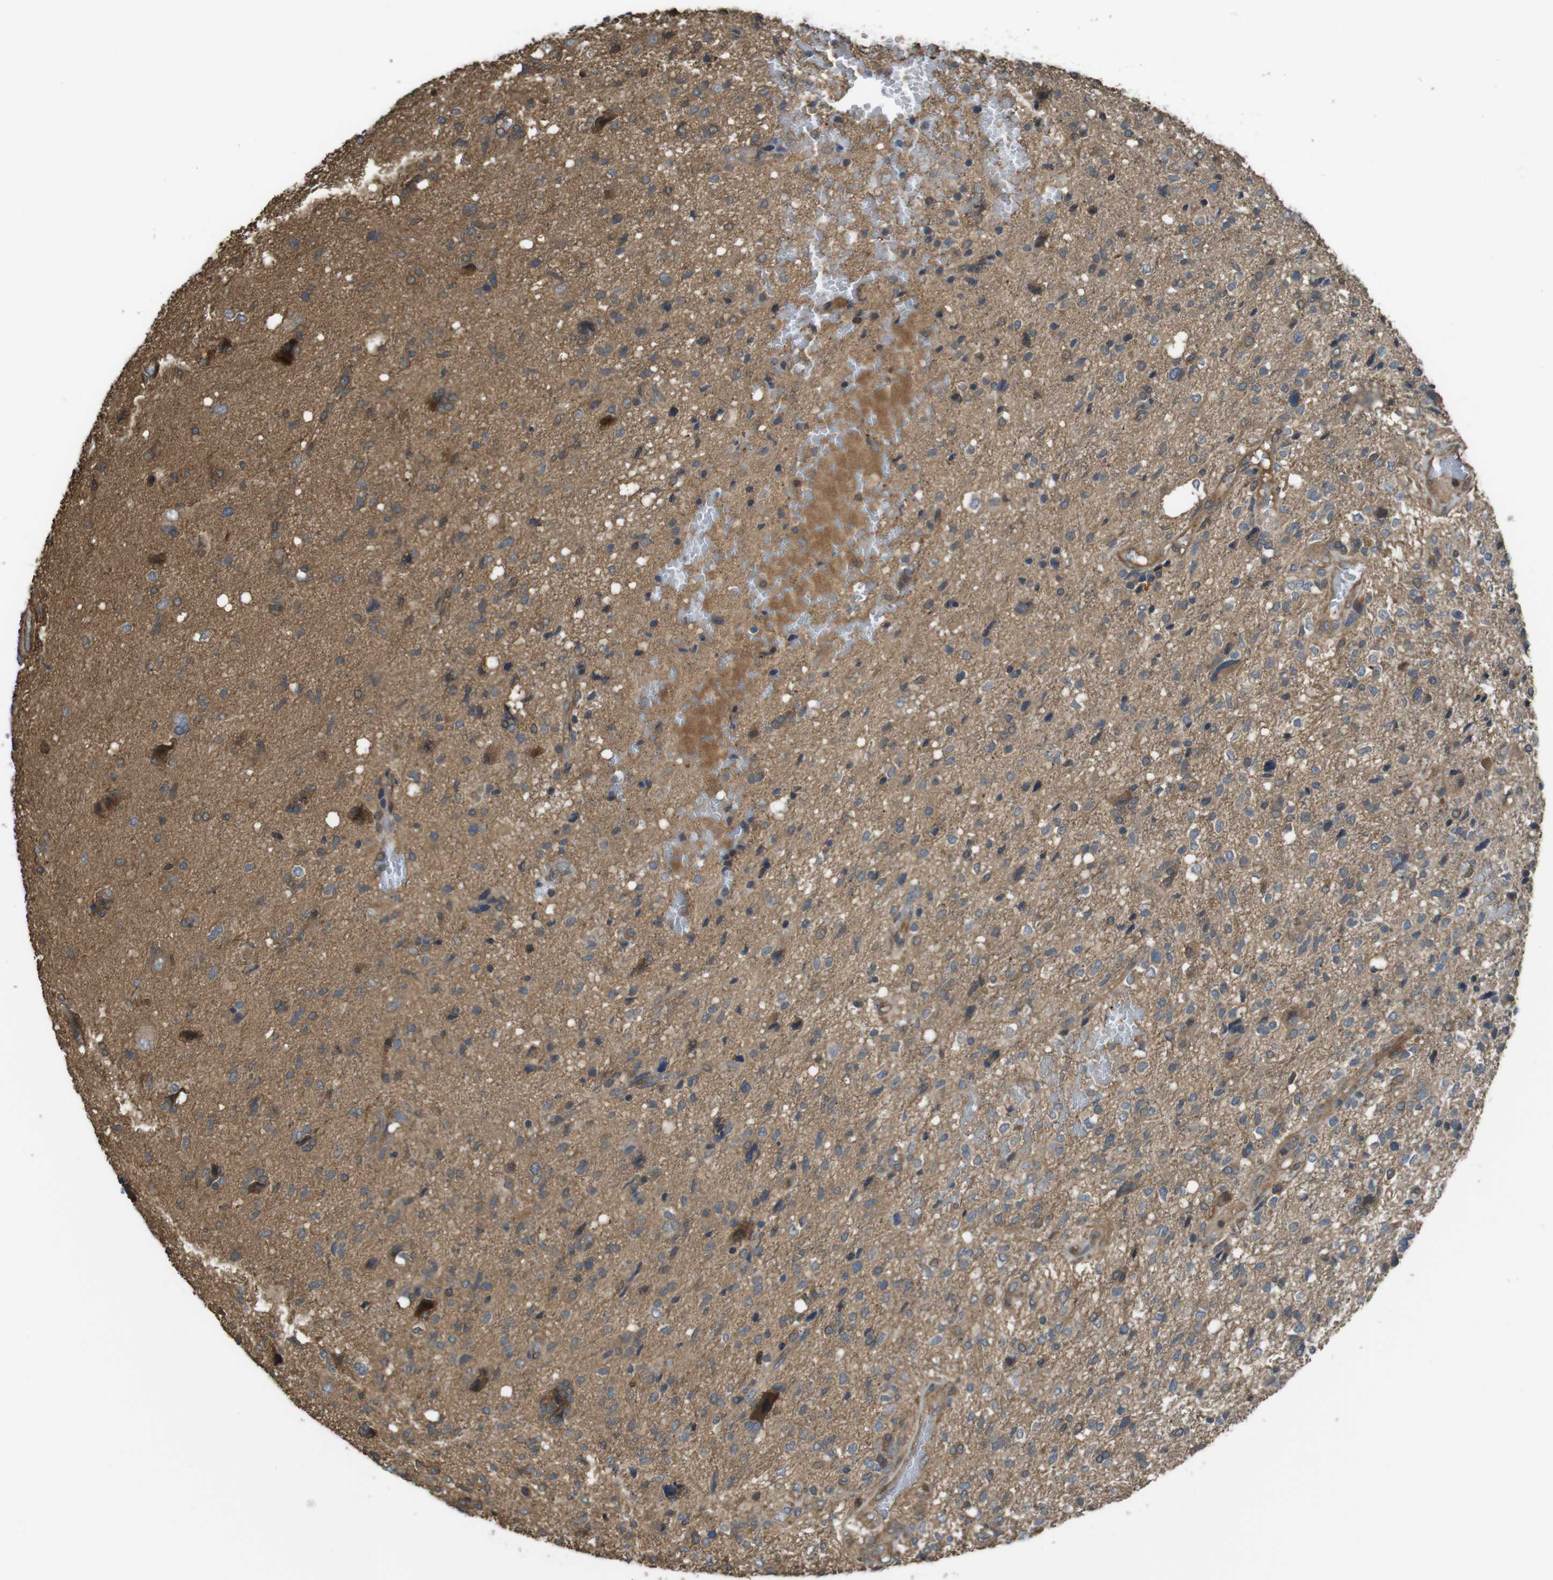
{"staining": {"intensity": "weak", "quantity": ">75%", "location": "cytoplasmic/membranous"}, "tissue": "glioma", "cell_type": "Tumor cells", "image_type": "cancer", "snomed": [{"axis": "morphology", "description": "Glioma, malignant, High grade"}, {"axis": "topography", "description": "Brain"}], "caption": "There is low levels of weak cytoplasmic/membranous expression in tumor cells of malignant glioma (high-grade), as demonstrated by immunohistochemical staining (brown color).", "gene": "ARHGDIA", "patient": {"sex": "female", "age": 59}}